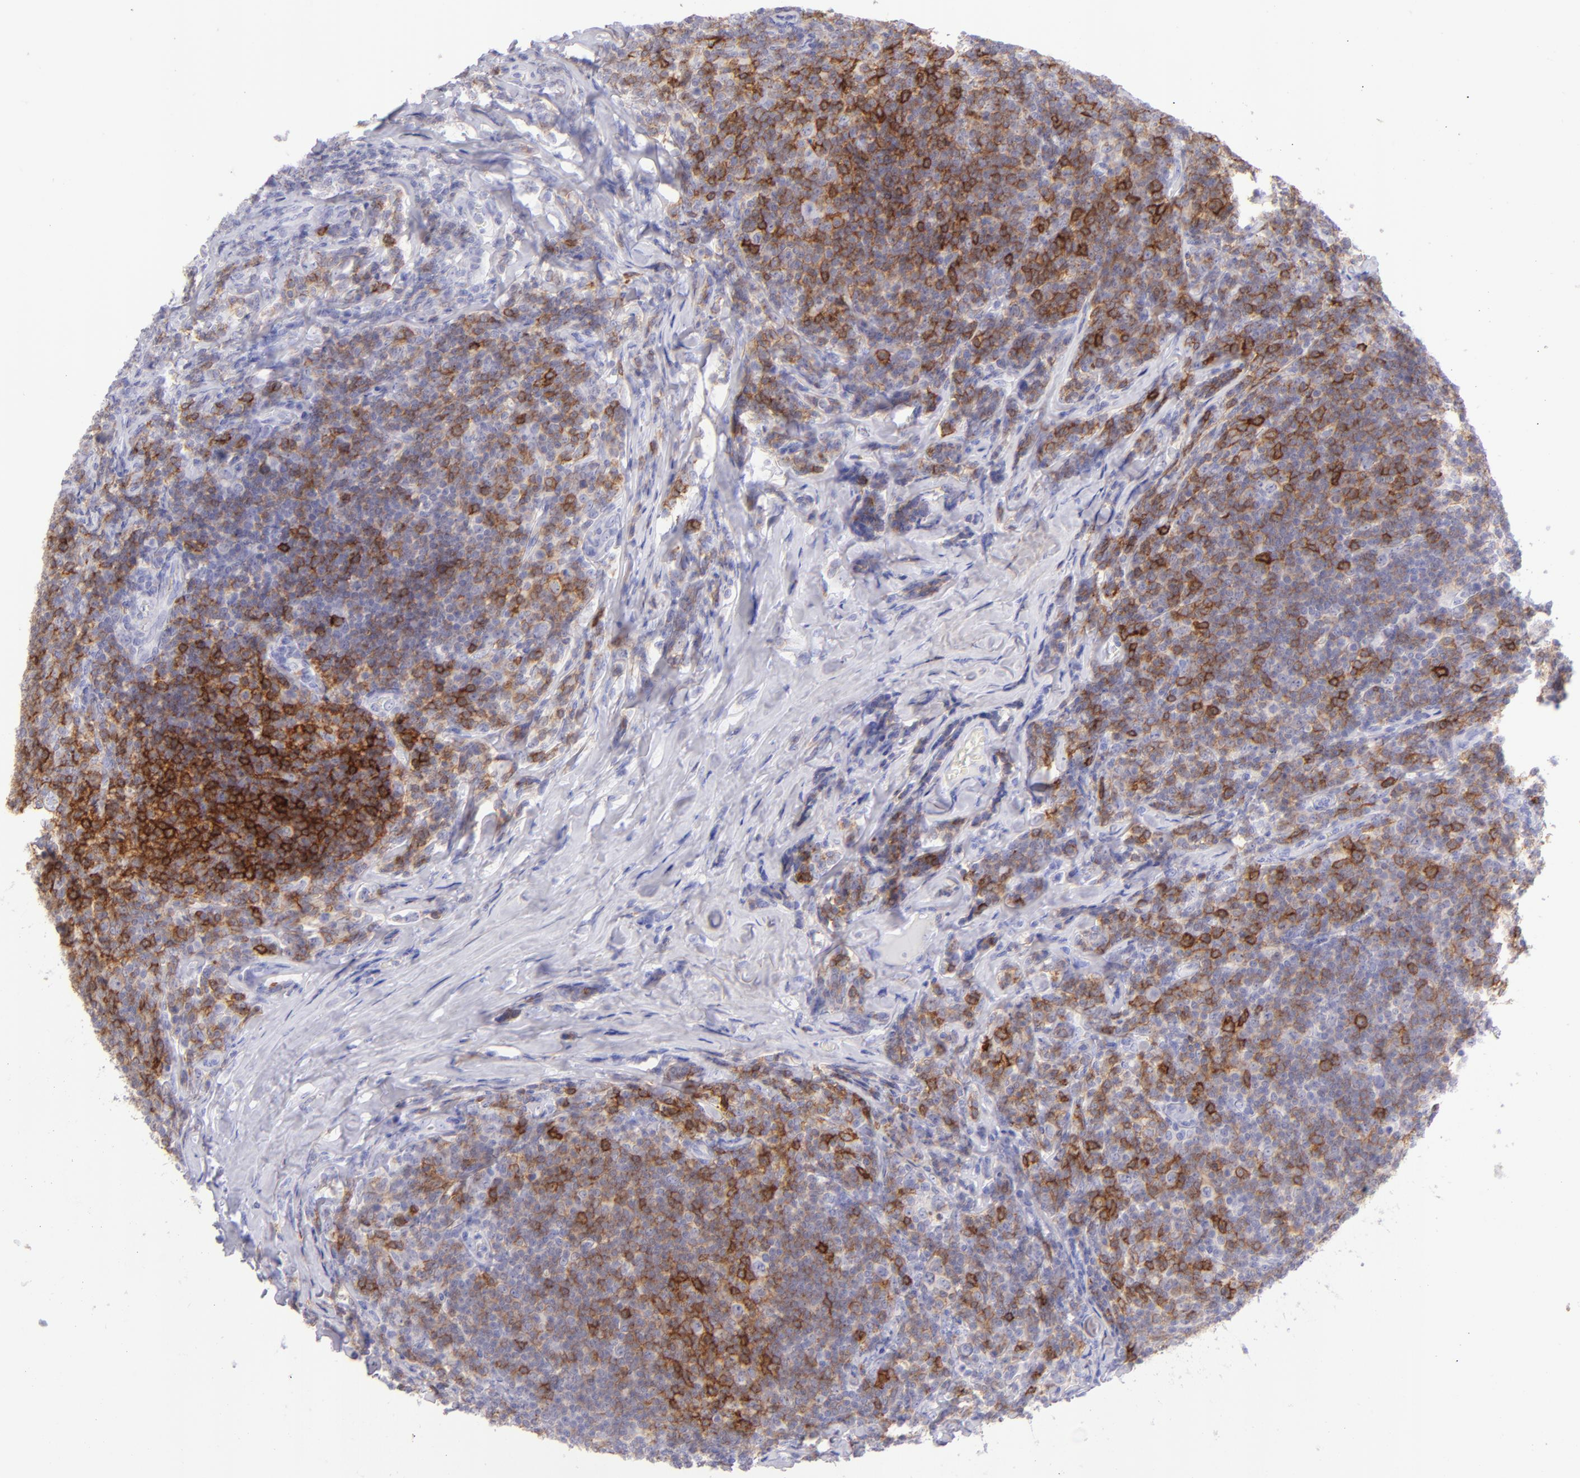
{"staining": {"intensity": "moderate", "quantity": "25%-75%", "location": "cytoplasmic/membranous"}, "tissue": "lymphoma", "cell_type": "Tumor cells", "image_type": "cancer", "snomed": [{"axis": "morphology", "description": "Malignant lymphoma, non-Hodgkin's type, Low grade"}, {"axis": "topography", "description": "Lymph node"}], "caption": "A medium amount of moderate cytoplasmic/membranous expression is present in approximately 25%-75% of tumor cells in malignant lymphoma, non-Hodgkin's type (low-grade) tissue.", "gene": "CD69", "patient": {"sex": "male", "age": 74}}